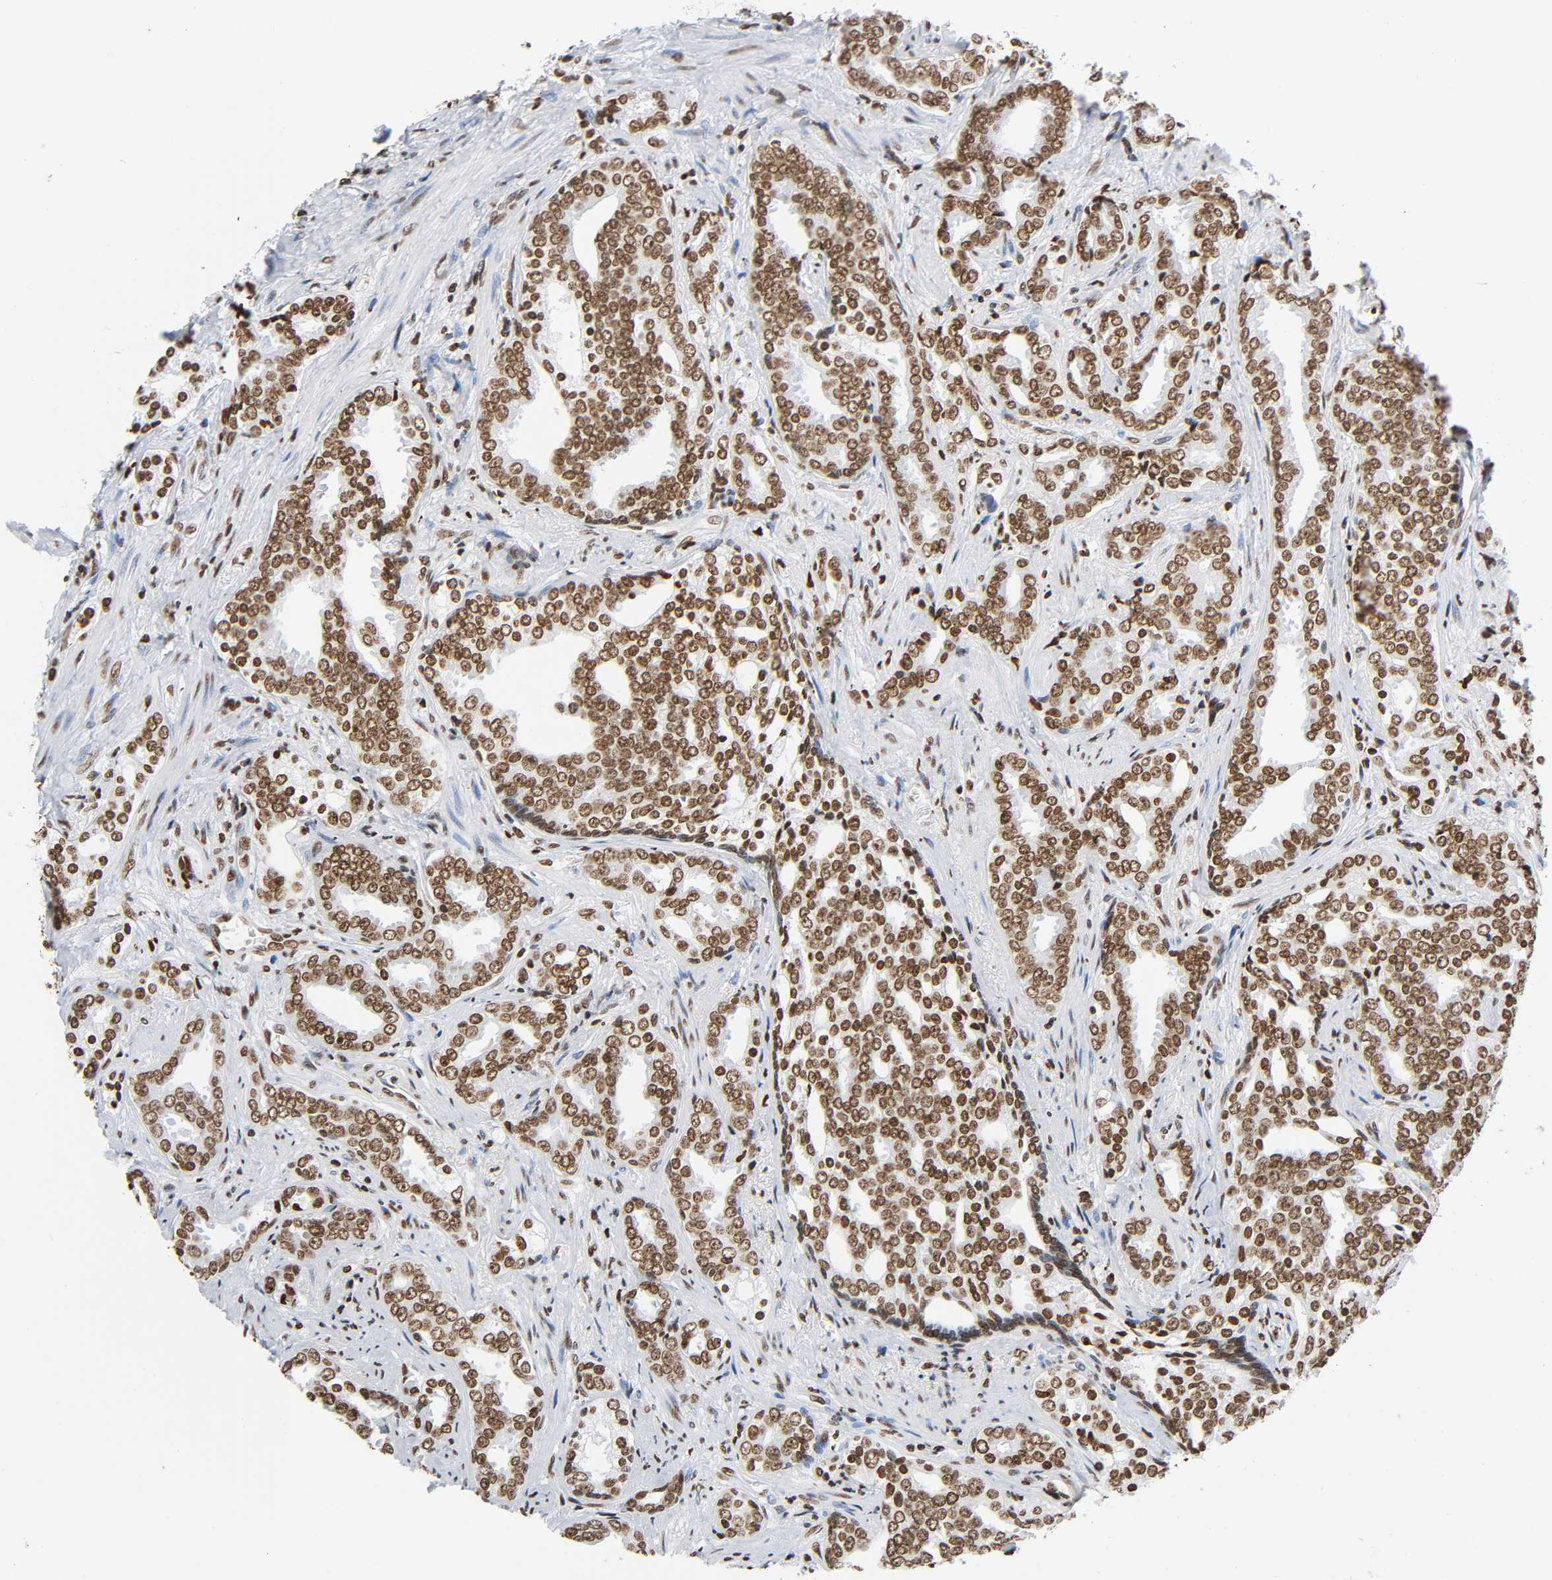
{"staining": {"intensity": "strong", "quantity": ">75%", "location": "nuclear"}, "tissue": "prostate cancer", "cell_type": "Tumor cells", "image_type": "cancer", "snomed": [{"axis": "morphology", "description": "Adenocarcinoma, High grade"}, {"axis": "topography", "description": "Prostate"}], "caption": "Tumor cells show strong nuclear expression in approximately >75% of cells in prostate cancer (high-grade adenocarcinoma). The staining was performed using DAB, with brown indicating positive protein expression. Nuclei are stained blue with hematoxylin.", "gene": "HOXA6", "patient": {"sex": "male", "age": 67}}